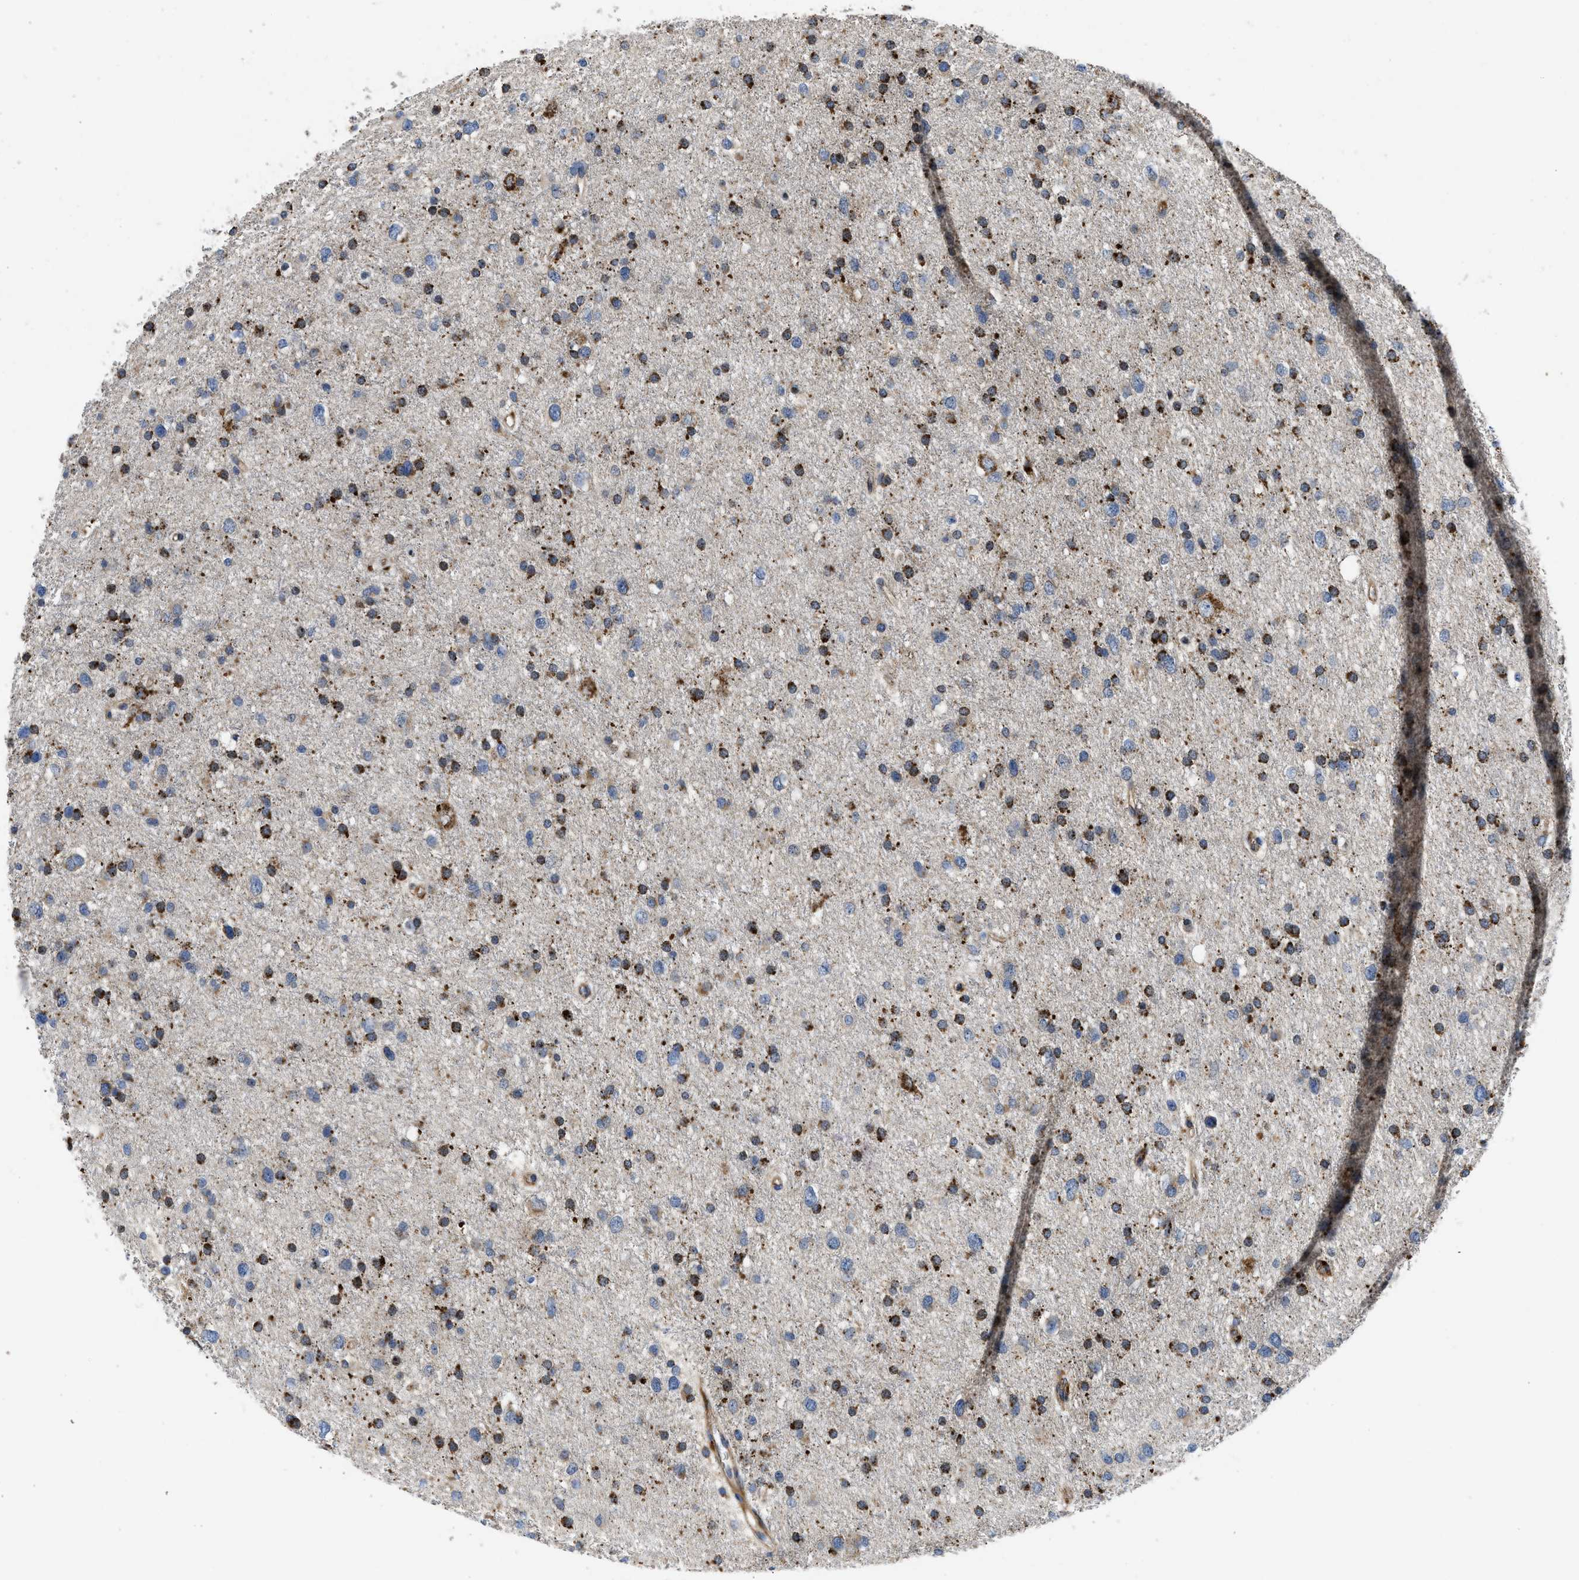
{"staining": {"intensity": "strong", "quantity": "25%-75%", "location": "cytoplasmic/membranous"}, "tissue": "glioma", "cell_type": "Tumor cells", "image_type": "cancer", "snomed": [{"axis": "morphology", "description": "Glioma, malignant, Low grade"}, {"axis": "topography", "description": "Brain"}], "caption": "Protein staining of glioma tissue displays strong cytoplasmic/membranous positivity in approximately 25%-75% of tumor cells.", "gene": "ENPP4", "patient": {"sex": "female", "age": 37}}